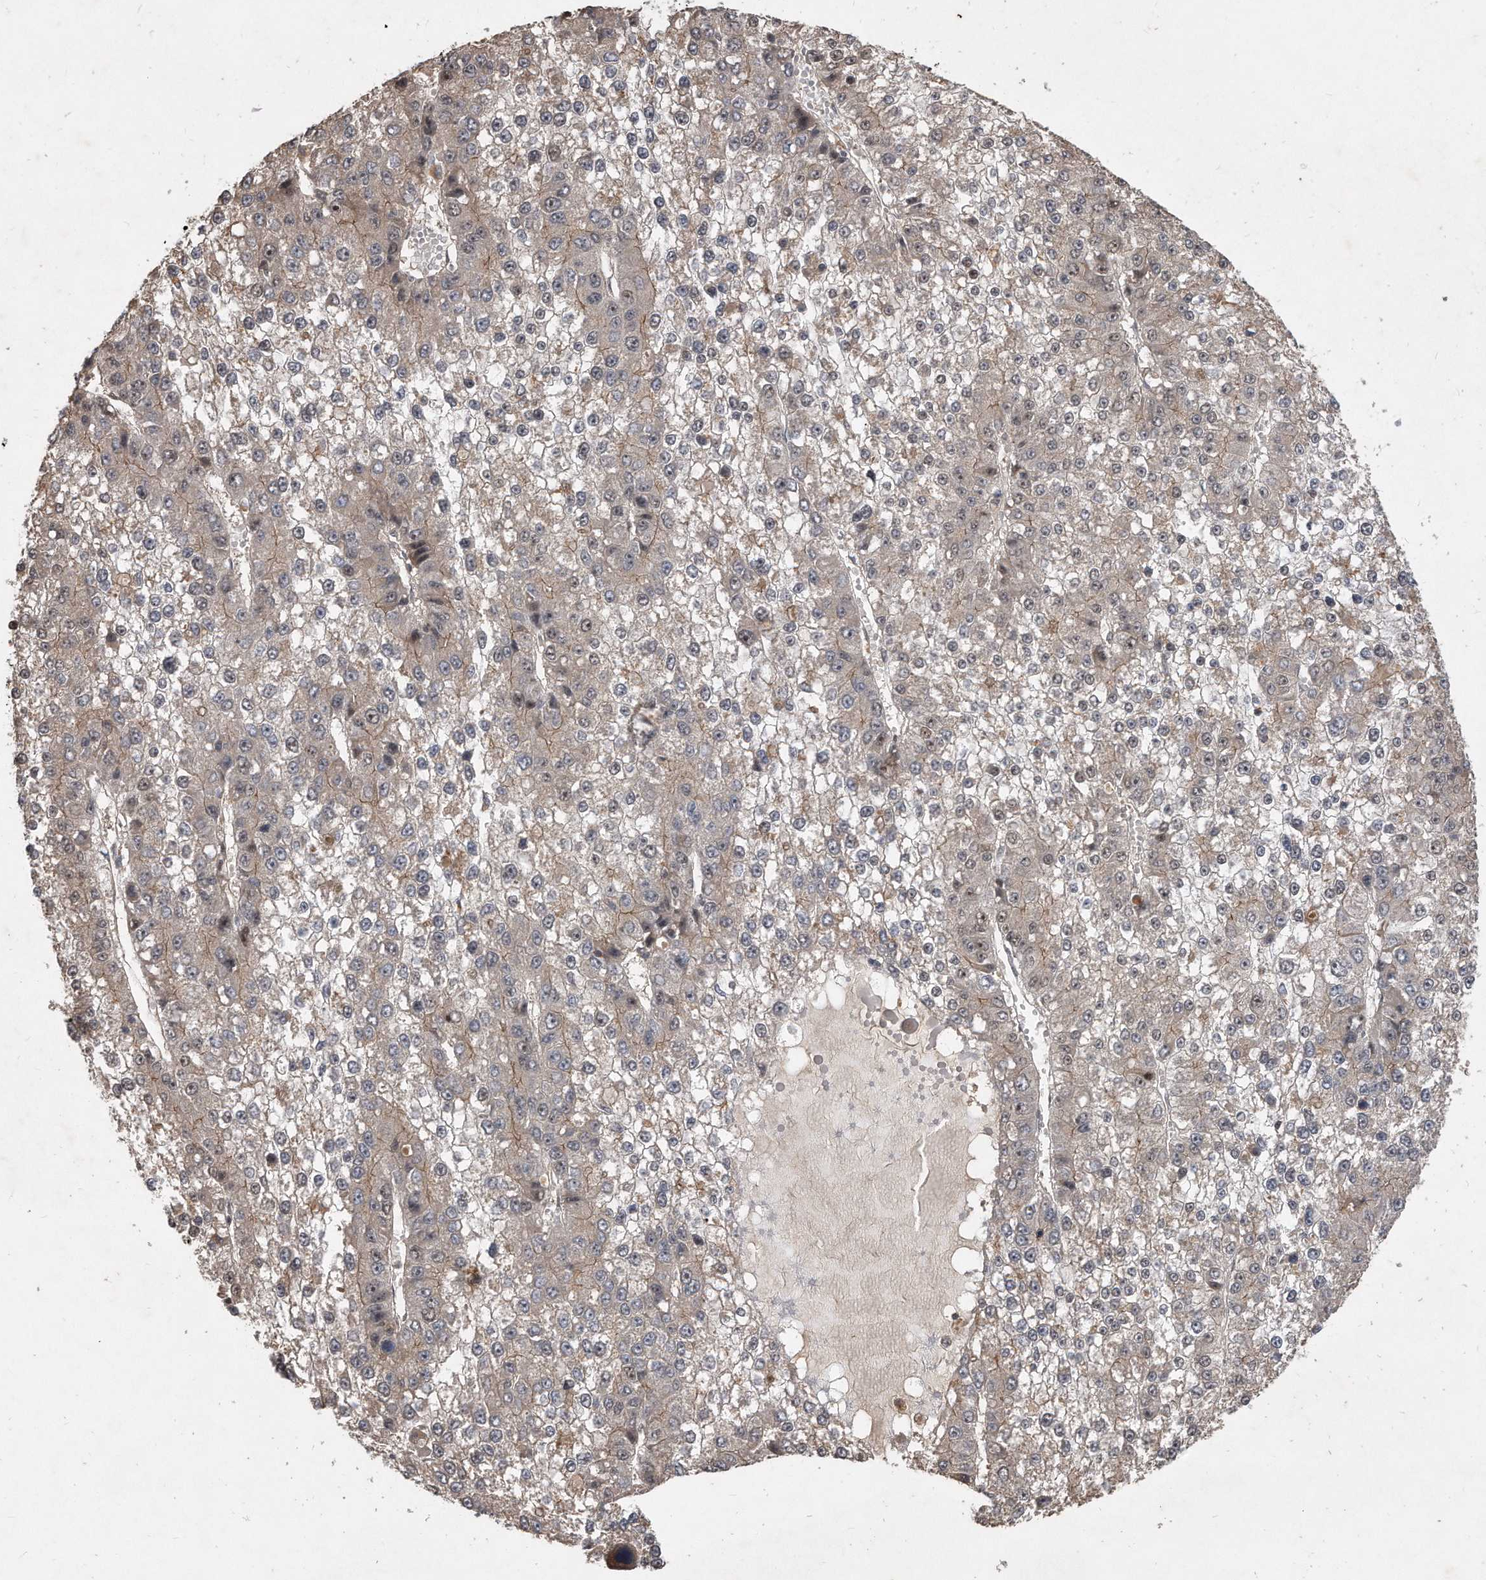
{"staining": {"intensity": "weak", "quantity": "<25%", "location": "cytoplasmic/membranous"}, "tissue": "liver cancer", "cell_type": "Tumor cells", "image_type": "cancer", "snomed": [{"axis": "morphology", "description": "Carcinoma, Hepatocellular, NOS"}, {"axis": "topography", "description": "Liver"}], "caption": "Liver cancer (hepatocellular carcinoma) was stained to show a protein in brown. There is no significant expression in tumor cells. (DAB (3,3'-diaminobenzidine) immunohistochemistry (IHC) with hematoxylin counter stain).", "gene": "PGBD2", "patient": {"sex": "female", "age": 73}}